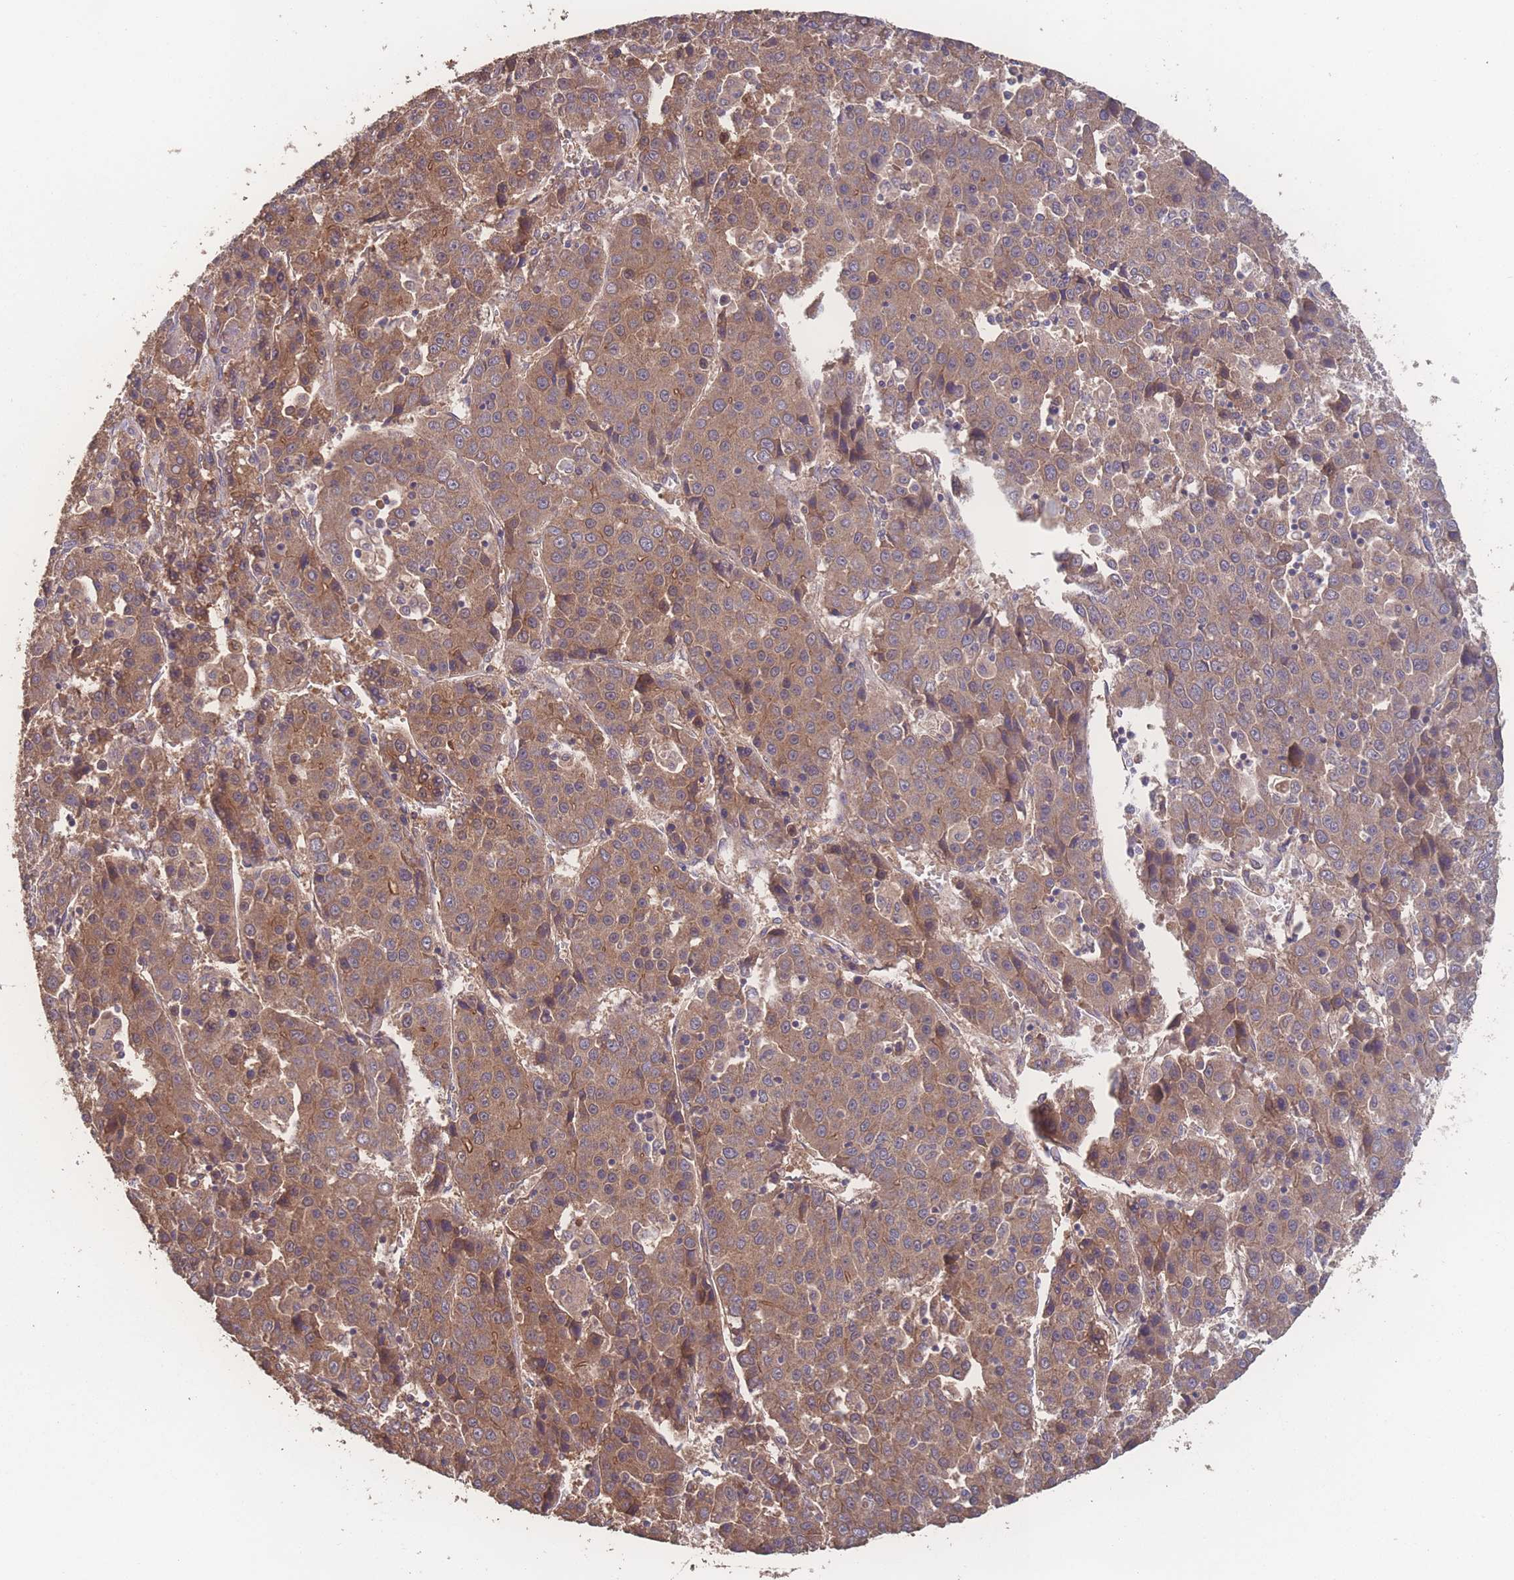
{"staining": {"intensity": "moderate", "quantity": ">75%", "location": "cytoplasmic/membranous"}, "tissue": "liver cancer", "cell_type": "Tumor cells", "image_type": "cancer", "snomed": [{"axis": "morphology", "description": "Carcinoma, Hepatocellular, NOS"}, {"axis": "topography", "description": "Liver"}], "caption": "About >75% of tumor cells in liver cancer (hepatocellular carcinoma) demonstrate moderate cytoplasmic/membranous protein positivity as visualized by brown immunohistochemical staining.", "gene": "ATXN10", "patient": {"sex": "female", "age": 53}}